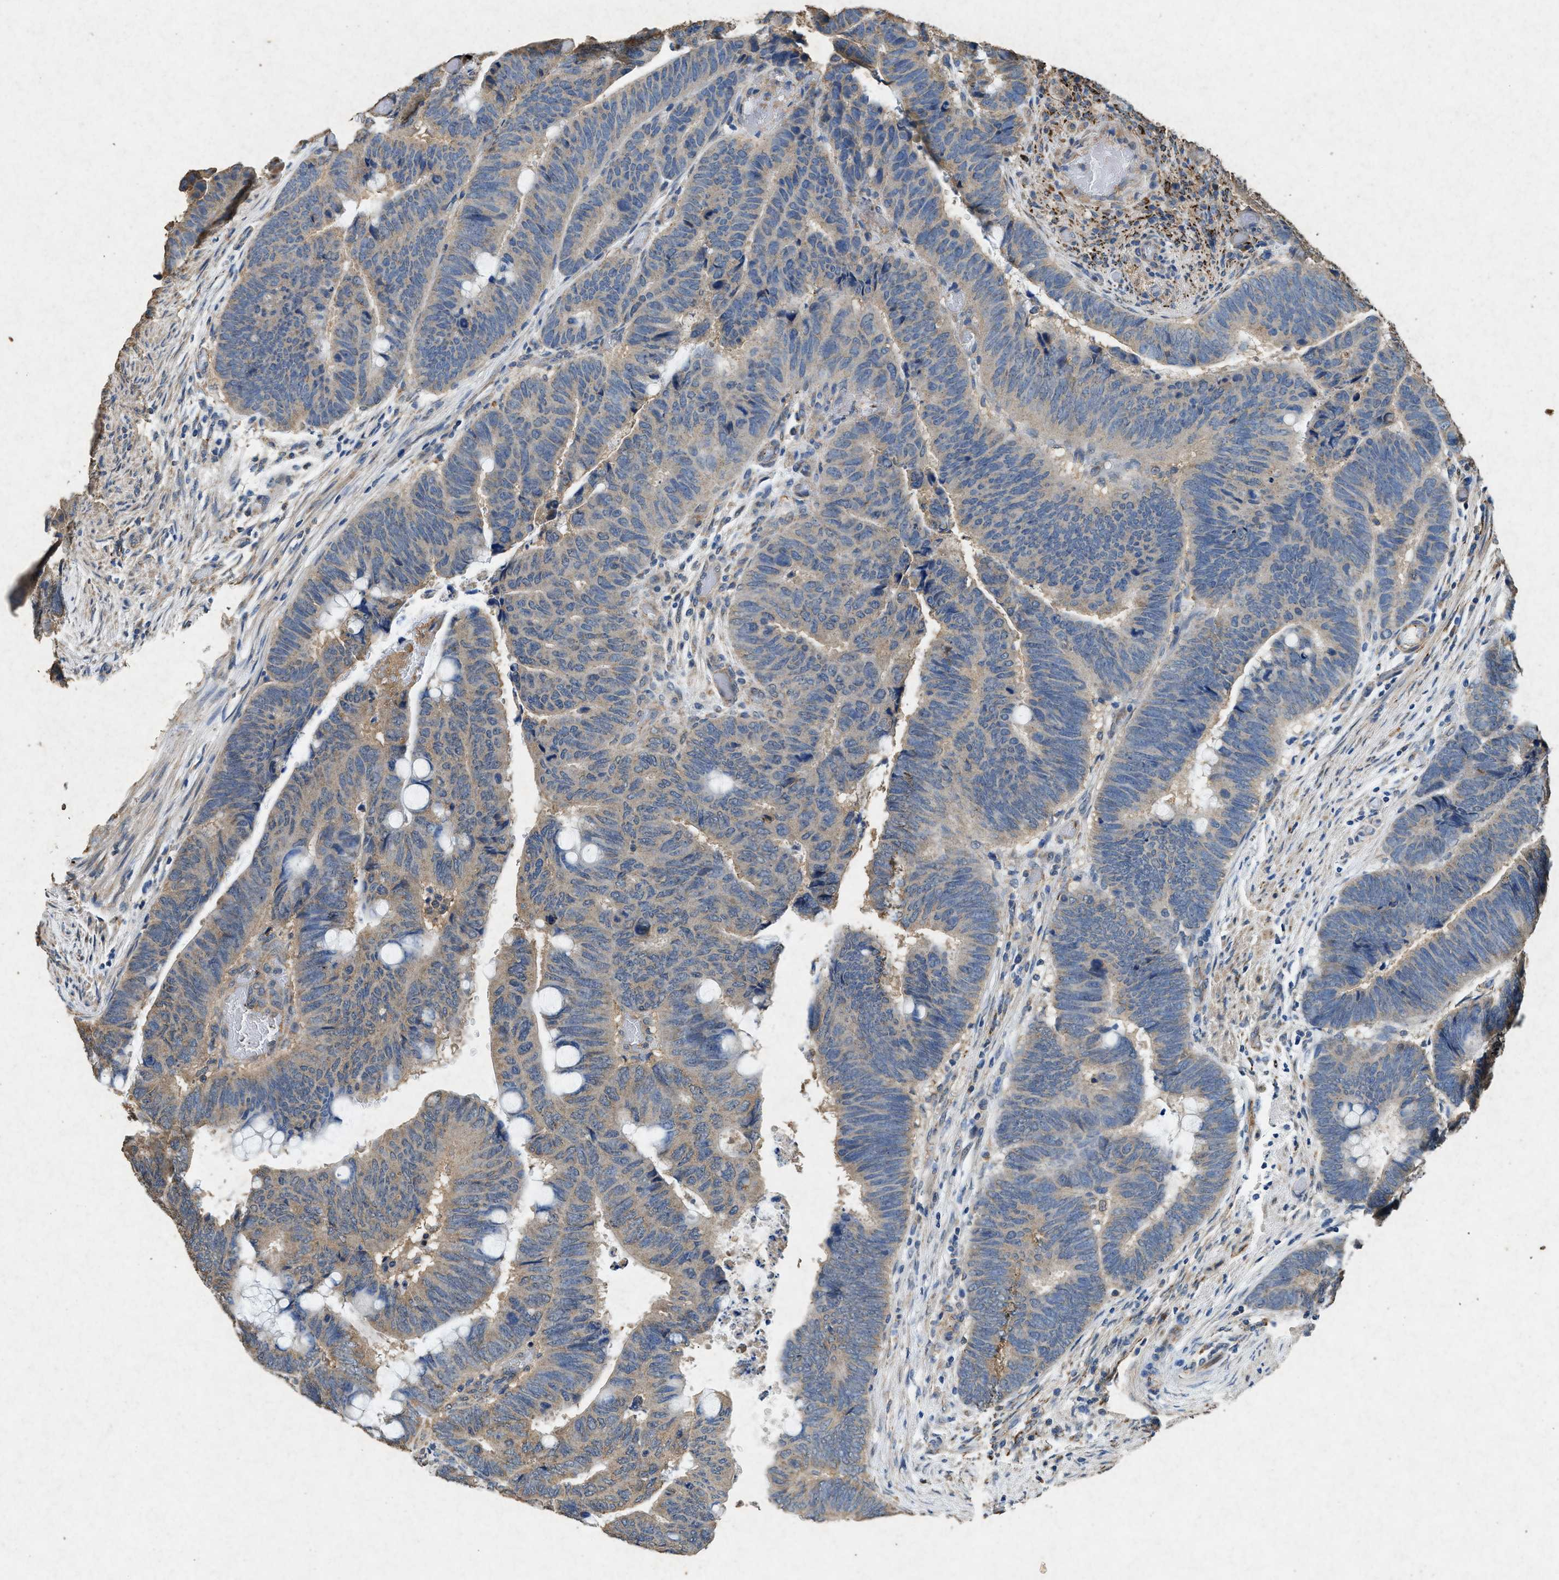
{"staining": {"intensity": "moderate", "quantity": ">75%", "location": "cytoplasmic/membranous"}, "tissue": "colorectal cancer", "cell_type": "Tumor cells", "image_type": "cancer", "snomed": [{"axis": "morphology", "description": "Normal tissue, NOS"}, {"axis": "morphology", "description": "Adenocarcinoma, NOS"}, {"axis": "topography", "description": "Rectum"}], "caption": "DAB (3,3'-diaminobenzidine) immunohistochemical staining of colorectal cancer (adenocarcinoma) reveals moderate cytoplasmic/membranous protein staining in approximately >75% of tumor cells.", "gene": "CDK15", "patient": {"sex": "male", "age": 92}}